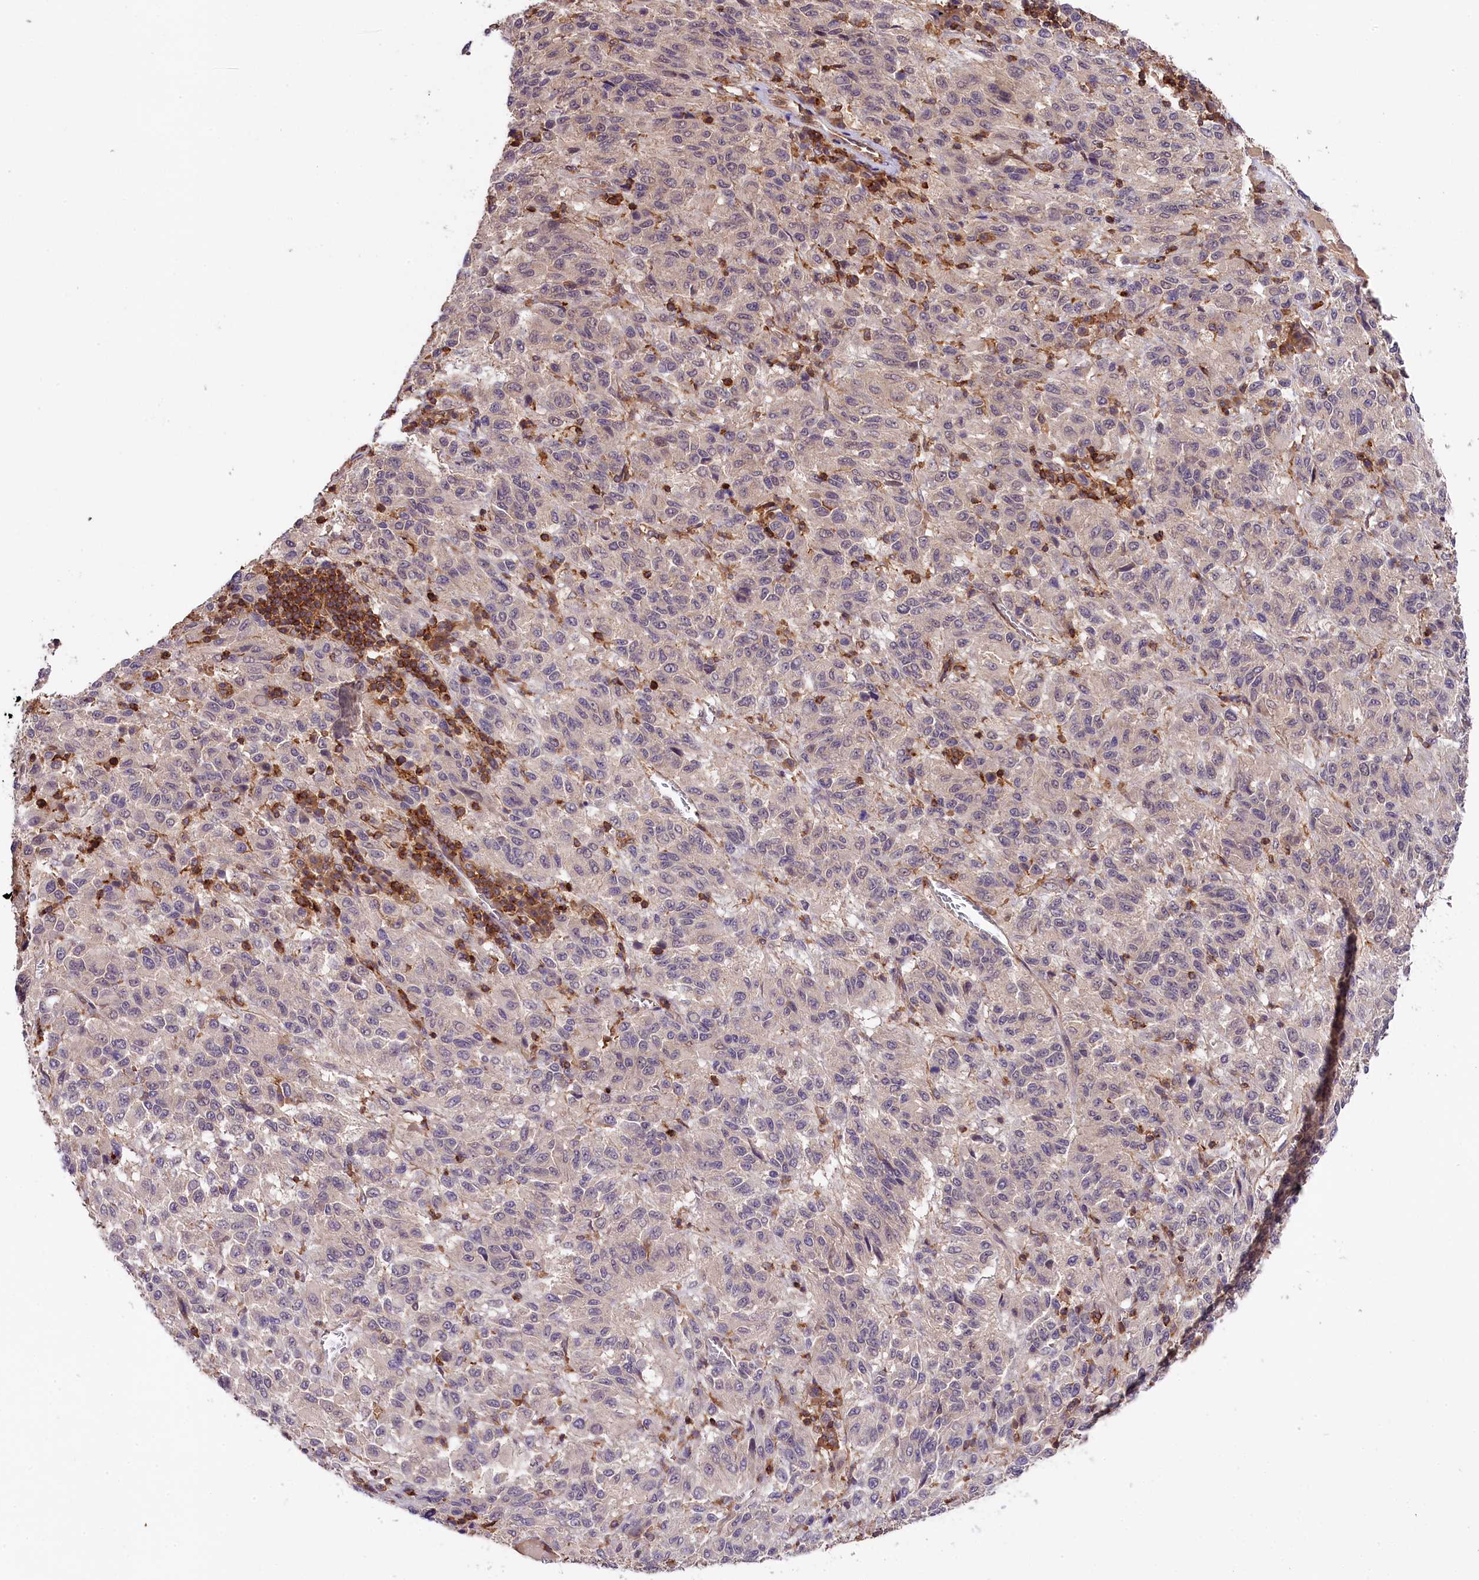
{"staining": {"intensity": "negative", "quantity": "none", "location": "none"}, "tissue": "melanoma", "cell_type": "Tumor cells", "image_type": "cancer", "snomed": [{"axis": "morphology", "description": "Malignant melanoma, Metastatic site"}, {"axis": "topography", "description": "Lung"}], "caption": "An image of human melanoma is negative for staining in tumor cells.", "gene": "SKIDA1", "patient": {"sex": "male", "age": 64}}